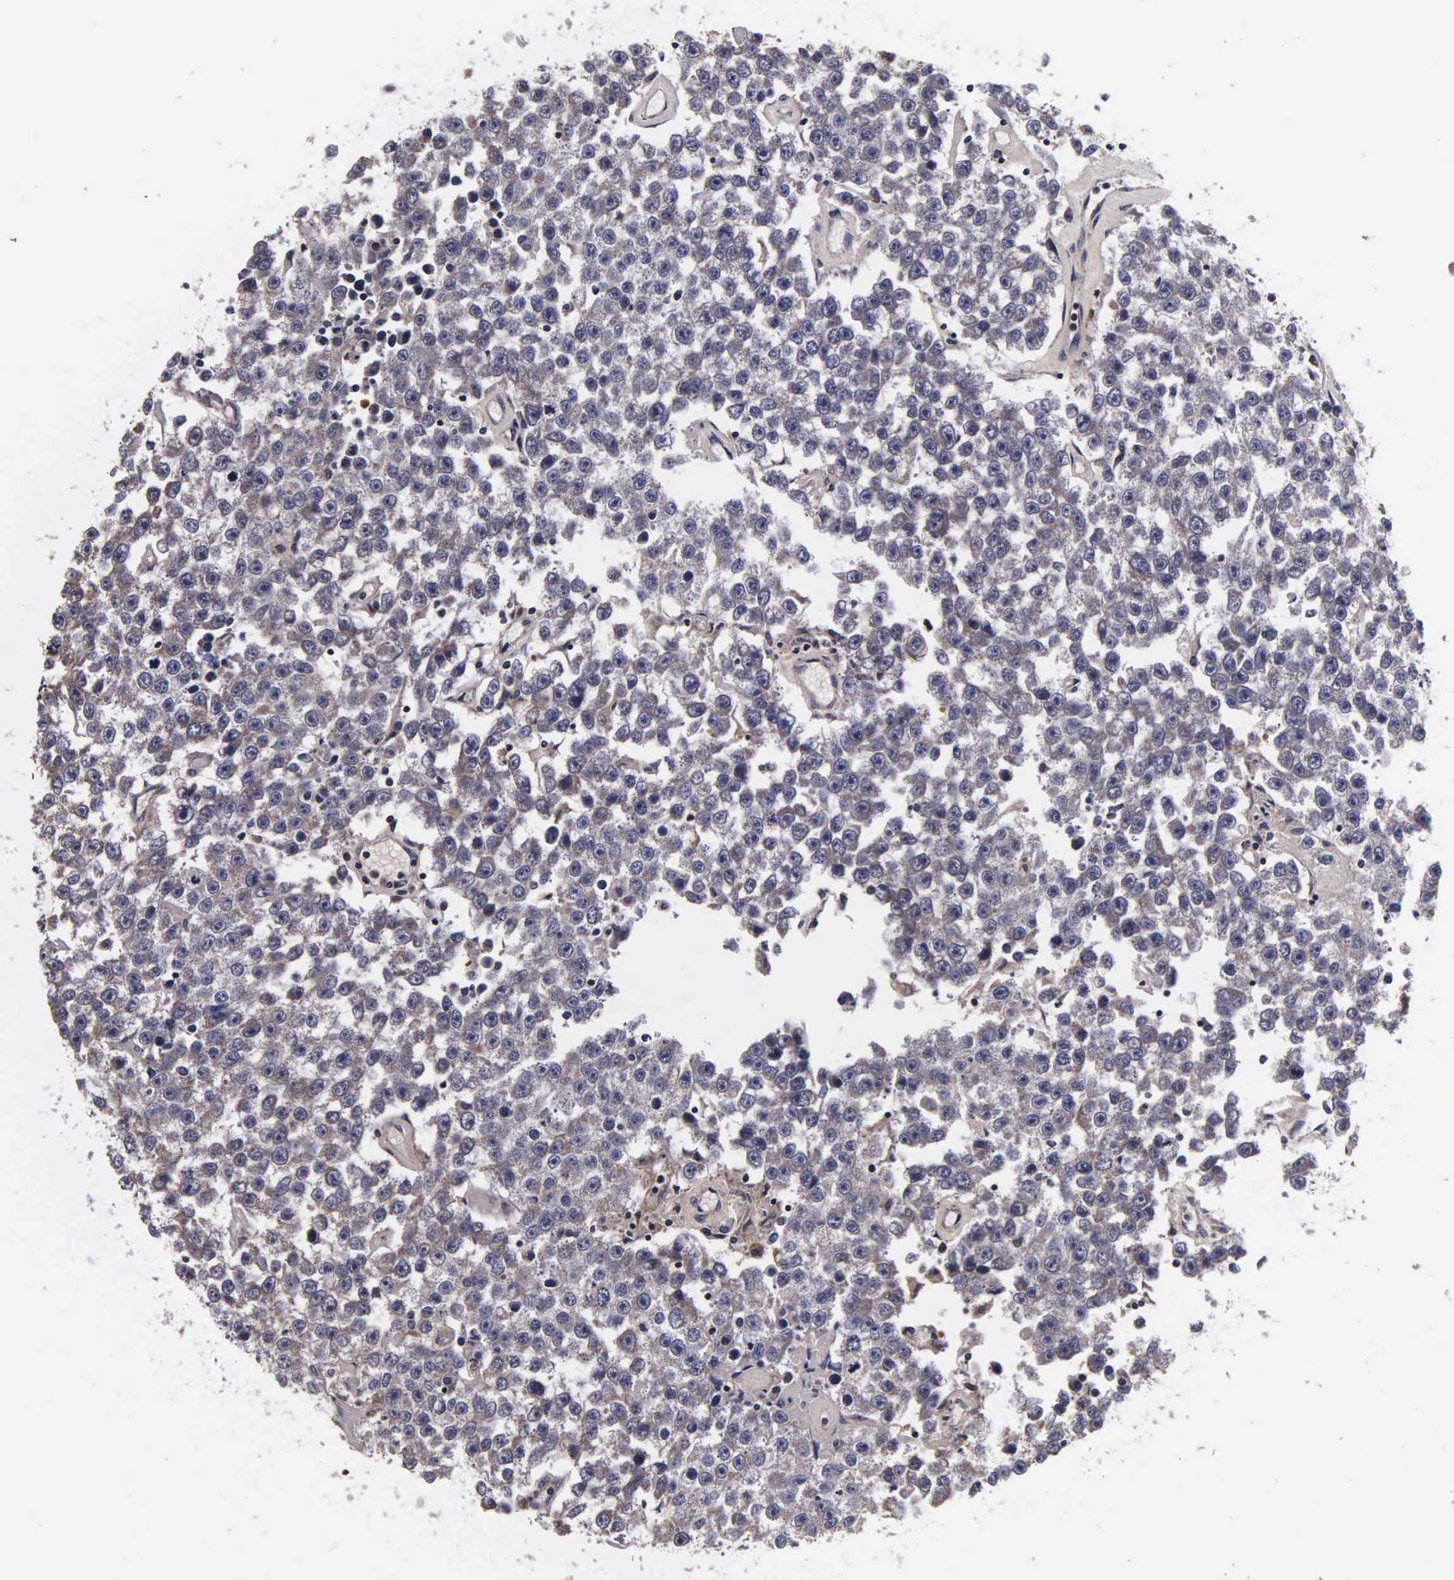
{"staining": {"intensity": "weak", "quantity": "25%-75%", "location": "cytoplasmic/membranous"}, "tissue": "testis cancer", "cell_type": "Tumor cells", "image_type": "cancer", "snomed": [{"axis": "morphology", "description": "Seminoma, NOS"}, {"axis": "topography", "description": "Testis"}], "caption": "Immunohistochemical staining of human testis seminoma shows low levels of weak cytoplasmic/membranous expression in approximately 25%-75% of tumor cells.", "gene": "PSMA3", "patient": {"sex": "male", "age": 52}}